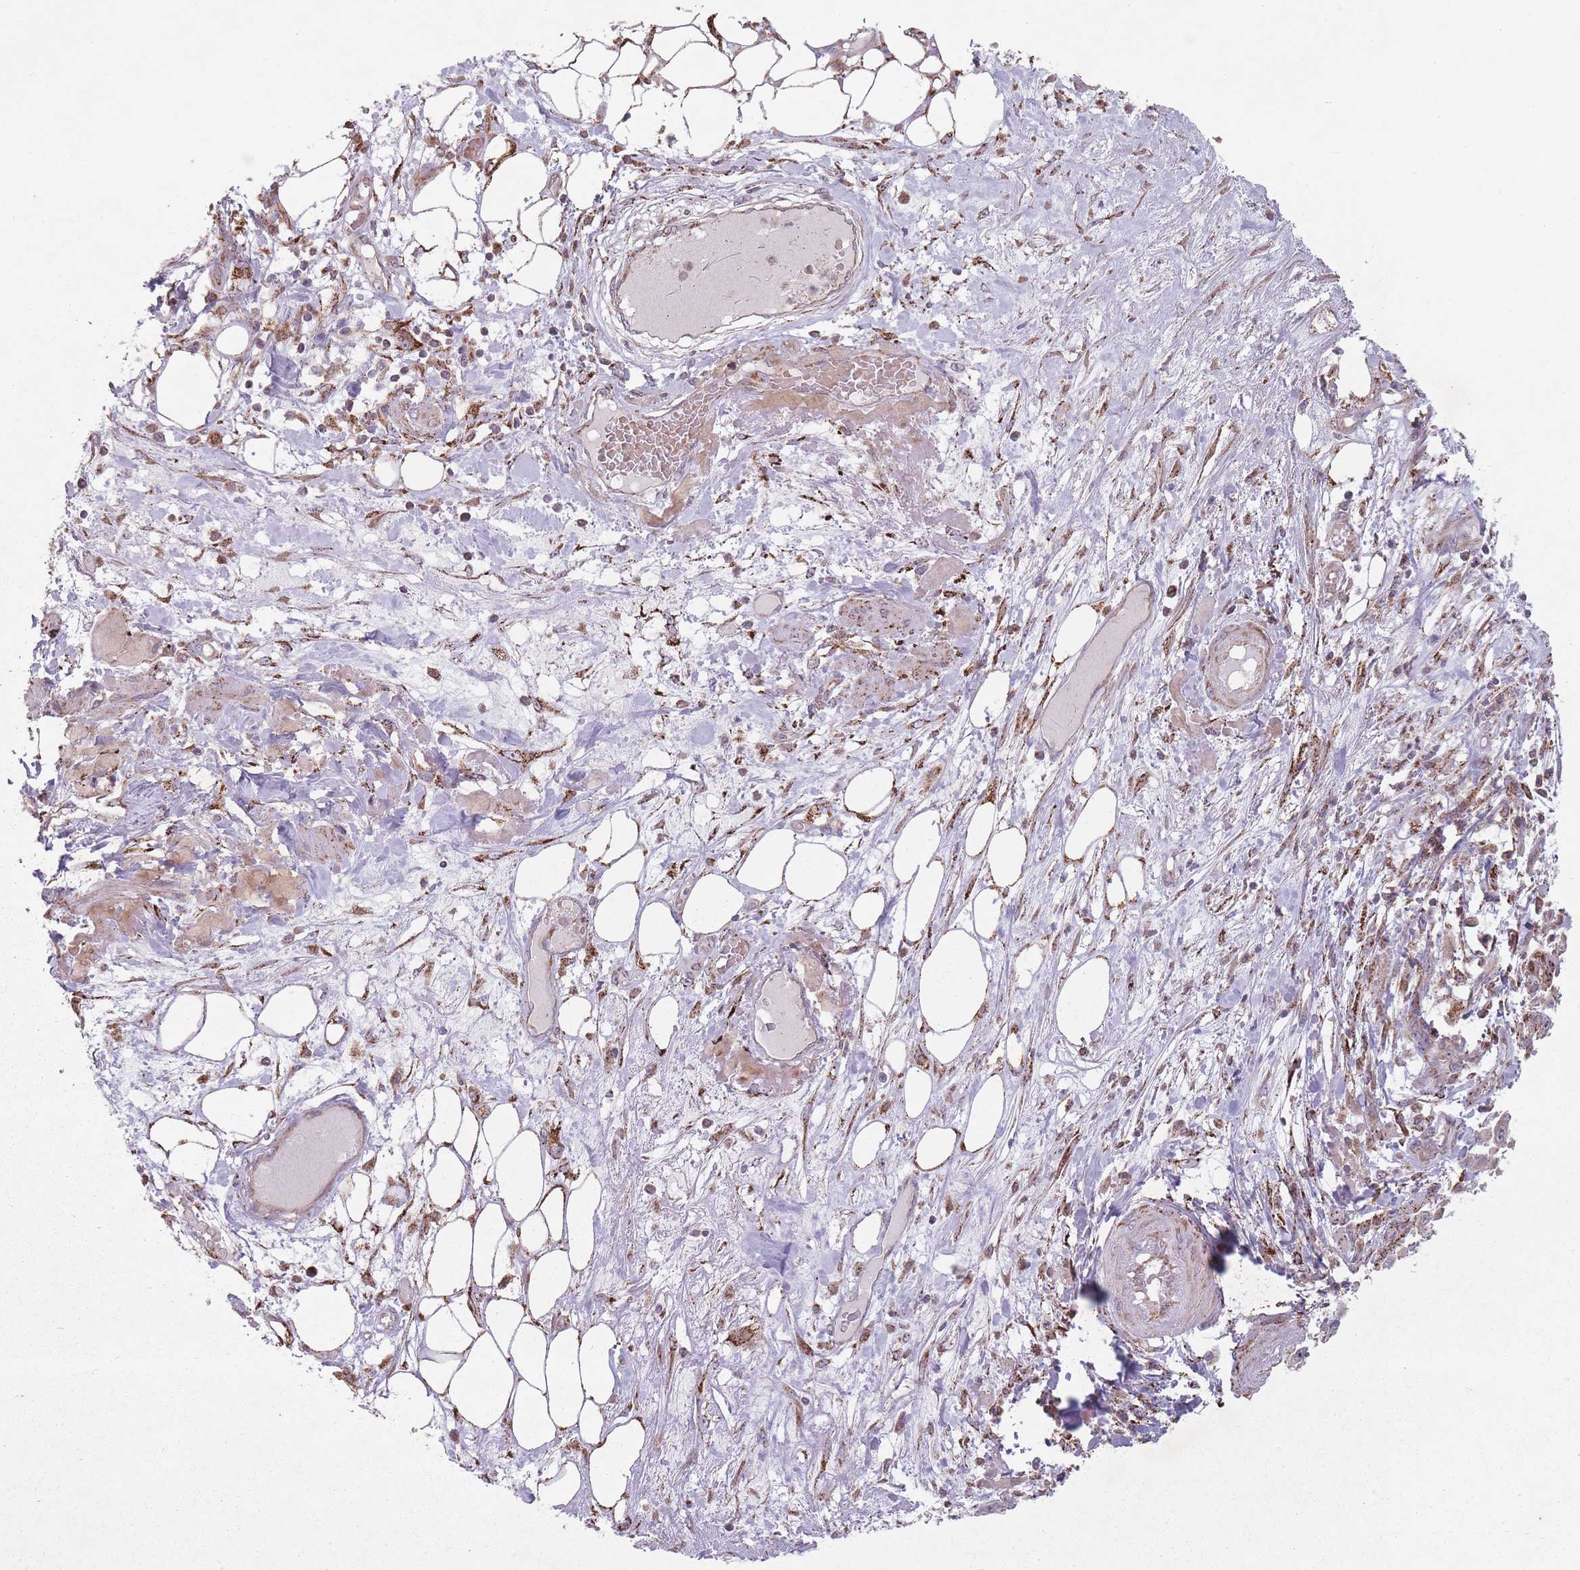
{"staining": {"intensity": "weak", "quantity": "25%-75%", "location": "cytoplasmic/membranous"}, "tissue": "skin cancer", "cell_type": "Tumor cells", "image_type": "cancer", "snomed": [{"axis": "morphology", "description": "Squamous cell carcinoma, NOS"}, {"axis": "morphology", "description": "Squamous cell carcinoma, metastatic, NOS"}, {"axis": "topography", "description": "Skin"}, {"axis": "topography", "description": "Lymph node"}], "caption": "Skin cancer stained with immunohistochemistry reveals weak cytoplasmic/membranous expression in about 25%-75% of tumor cells.", "gene": "OR10Q1", "patient": {"sex": "male", "age": 75}}